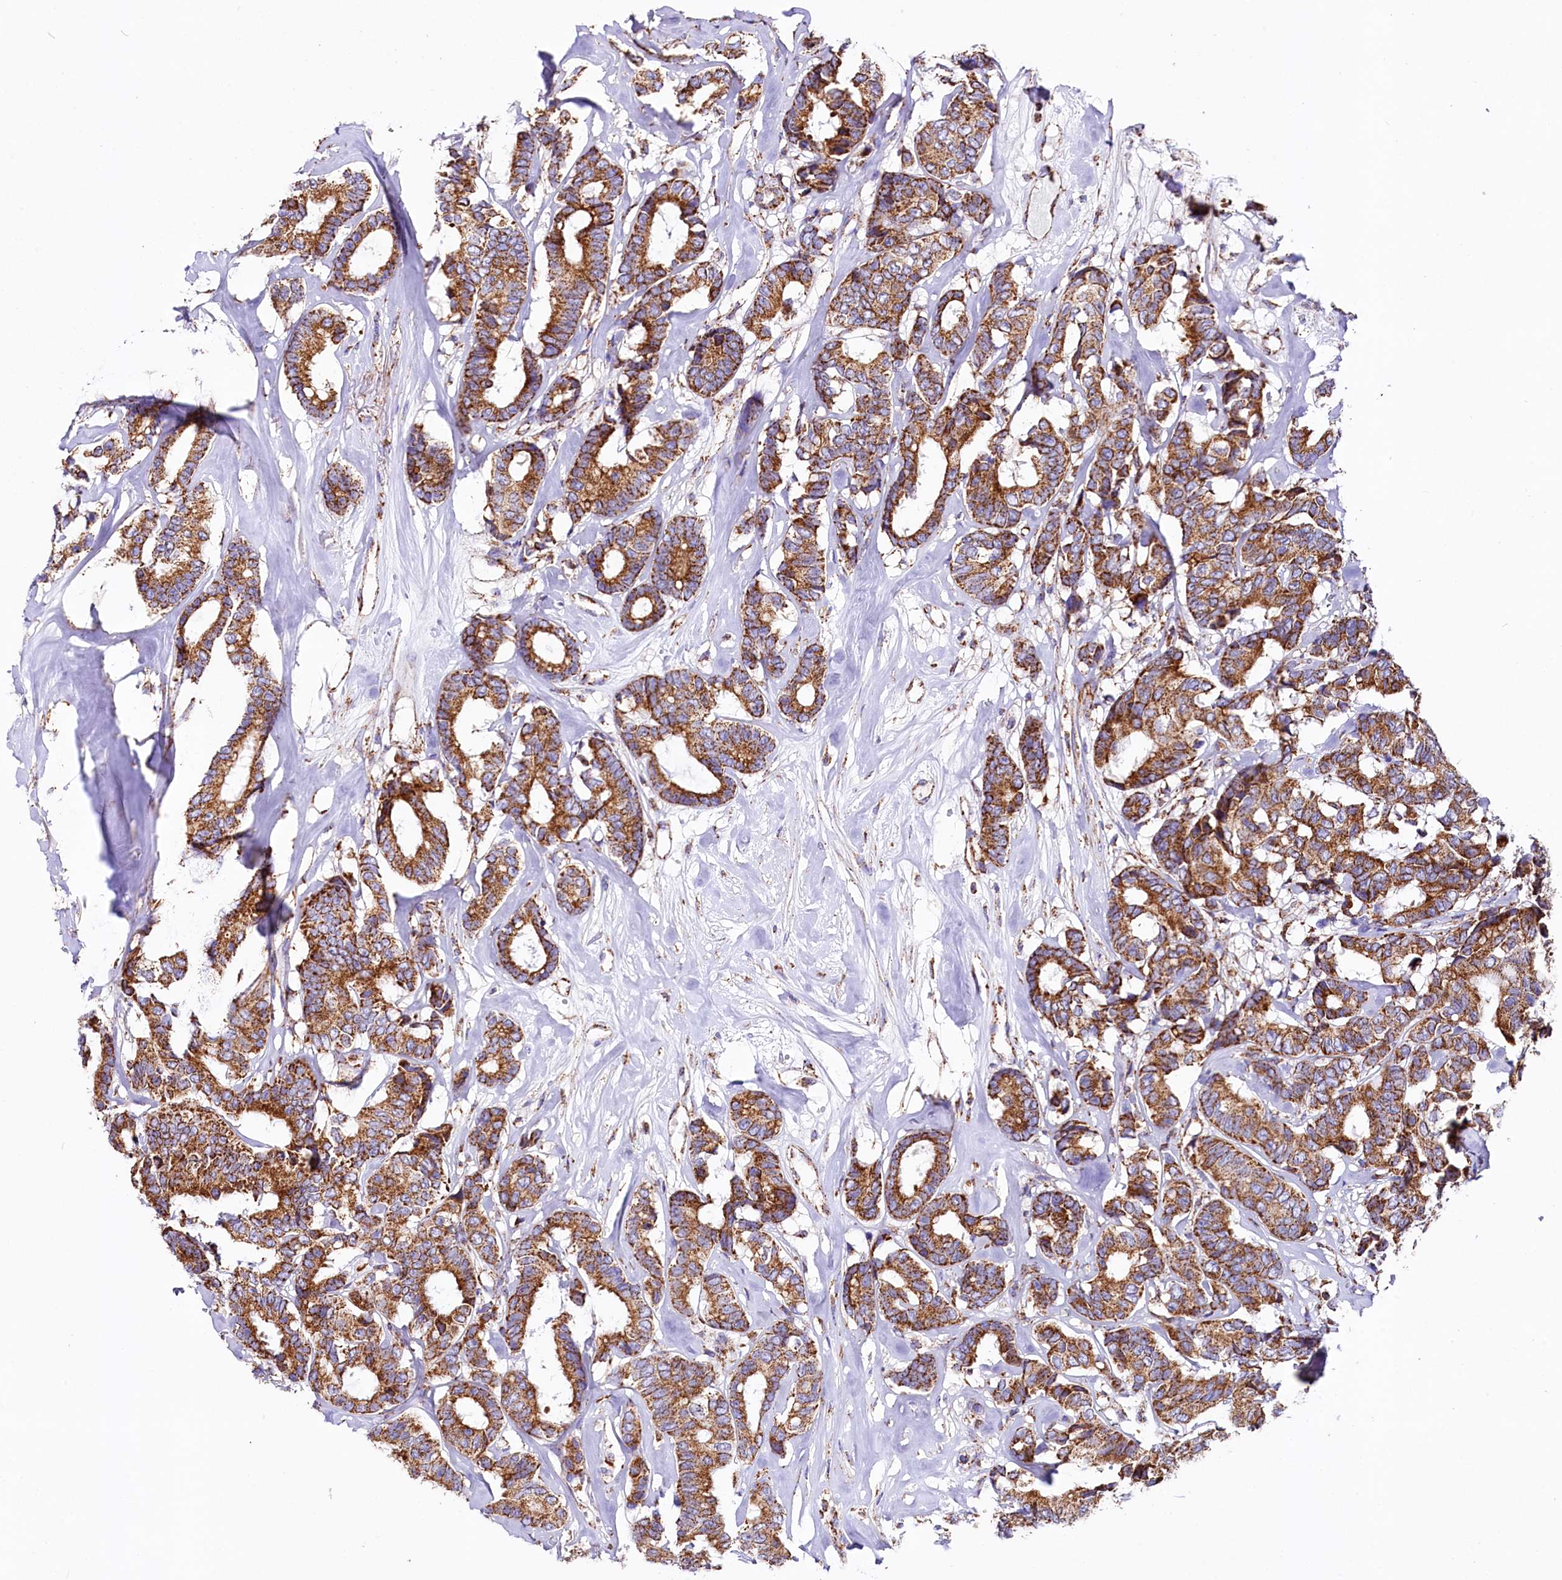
{"staining": {"intensity": "strong", "quantity": ">75%", "location": "cytoplasmic/membranous"}, "tissue": "breast cancer", "cell_type": "Tumor cells", "image_type": "cancer", "snomed": [{"axis": "morphology", "description": "Duct carcinoma"}, {"axis": "topography", "description": "Breast"}], "caption": "Immunohistochemistry (IHC) of invasive ductal carcinoma (breast) displays high levels of strong cytoplasmic/membranous staining in approximately >75% of tumor cells.", "gene": "APLP2", "patient": {"sex": "female", "age": 87}}